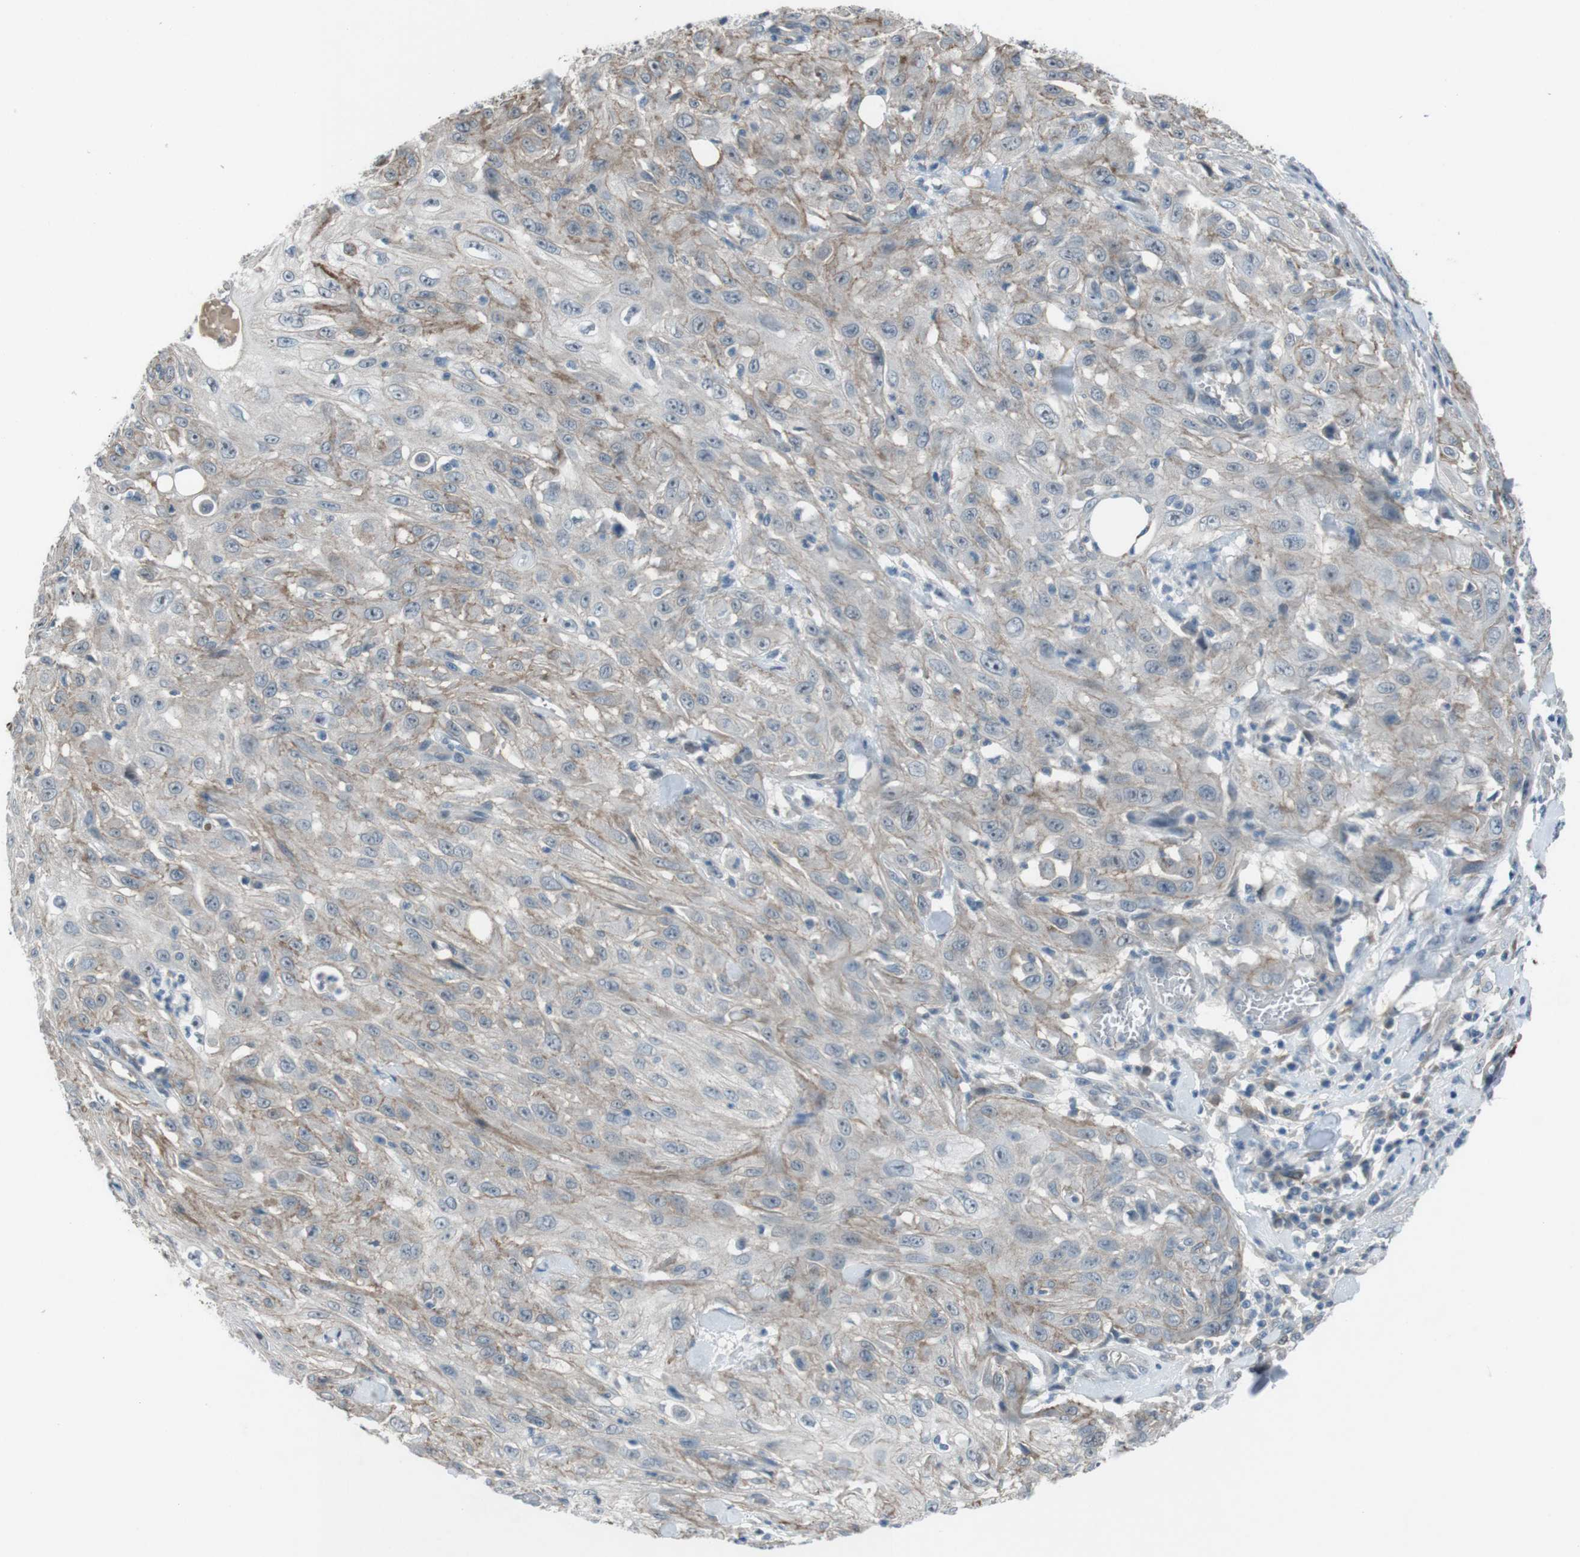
{"staining": {"intensity": "negative", "quantity": "none", "location": "none"}, "tissue": "skin cancer", "cell_type": "Tumor cells", "image_type": "cancer", "snomed": [{"axis": "morphology", "description": "Squamous cell carcinoma, NOS"}, {"axis": "morphology", "description": "Squamous cell carcinoma, metastatic, NOS"}, {"axis": "topography", "description": "Skin"}, {"axis": "topography", "description": "Lymph node"}], "caption": "A high-resolution photomicrograph shows immunohistochemistry staining of skin squamous cell carcinoma, which demonstrates no significant expression in tumor cells.", "gene": "ANK2", "patient": {"sex": "male", "age": 75}}